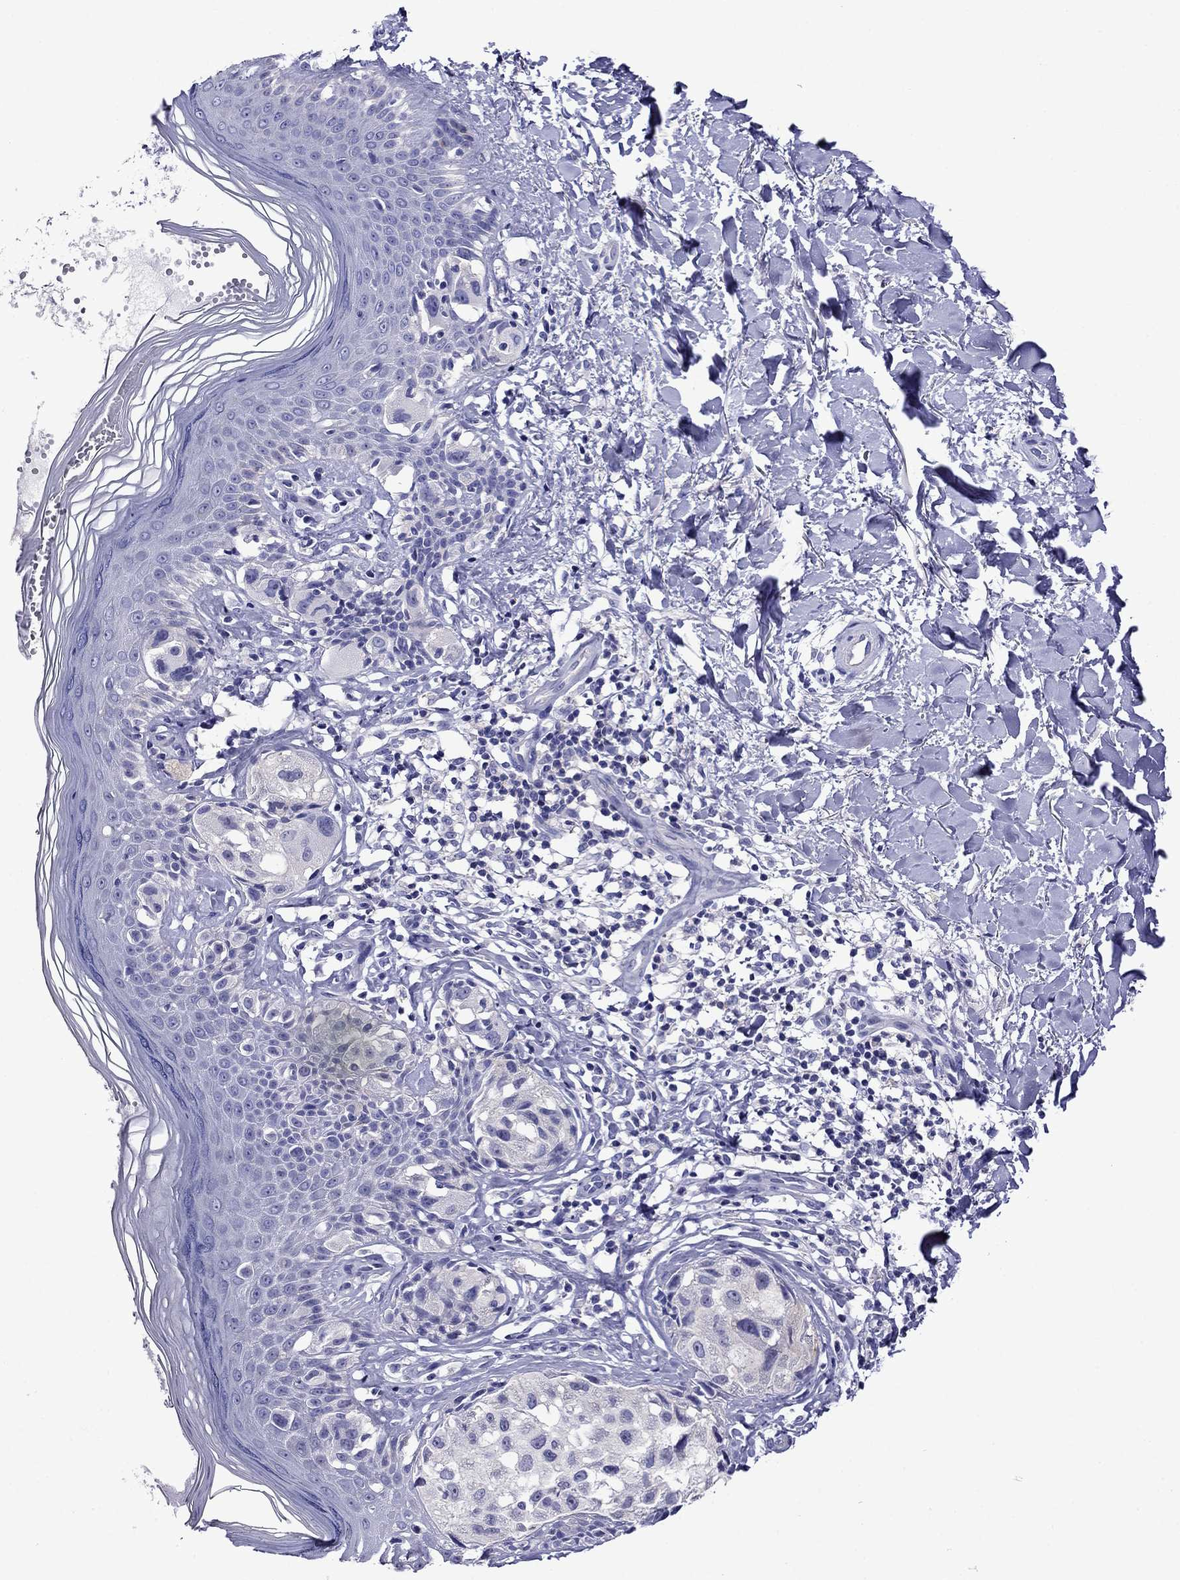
{"staining": {"intensity": "negative", "quantity": "none", "location": "none"}, "tissue": "melanoma", "cell_type": "Tumor cells", "image_type": "cancer", "snomed": [{"axis": "morphology", "description": "Malignant melanoma, NOS"}, {"axis": "topography", "description": "Skin"}], "caption": "Human melanoma stained for a protein using IHC shows no expression in tumor cells.", "gene": "SCG2", "patient": {"sex": "female", "age": 73}}